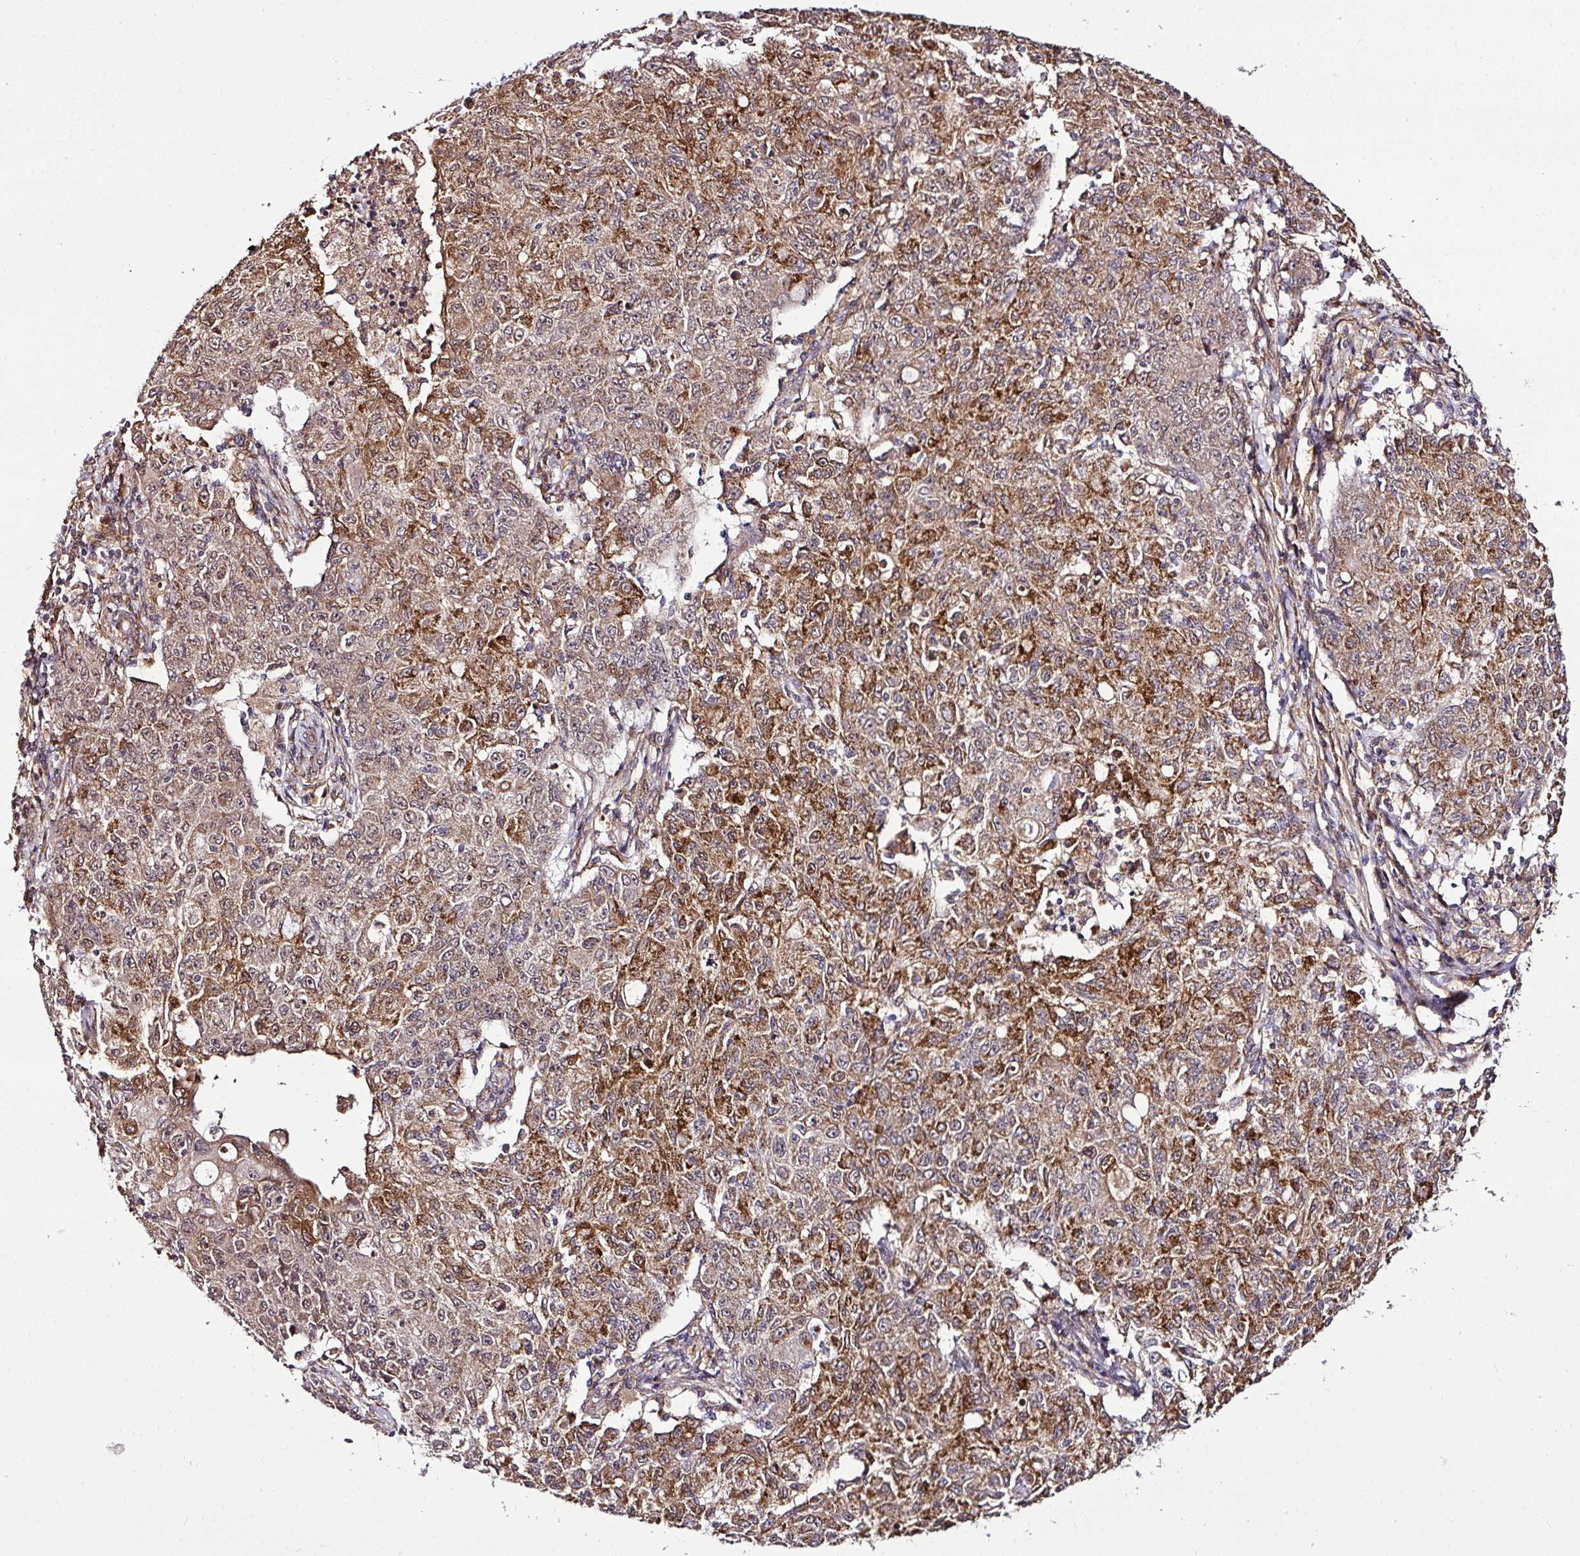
{"staining": {"intensity": "moderate", "quantity": "25%-75%", "location": "cytoplasmic/membranous,nuclear"}, "tissue": "ovarian cancer", "cell_type": "Tumor cells", "image_type": "cancer", "snomed": [{"axis": "morphology", "description": "Carcinoma, endometroid"}, {"axis": "topography", "description": "Ovary"}], "caption": "High-power microscopy captured an immunohistochemistry photomicrograph of ovarian cancer (endometroid carcinoma), revealing moderate cytoplasmic/membranous and nuclear expression in about 25%-75% of tumor cells.", "gene": "FAM153A", "patient": {"sex": "female", "age": 42}}